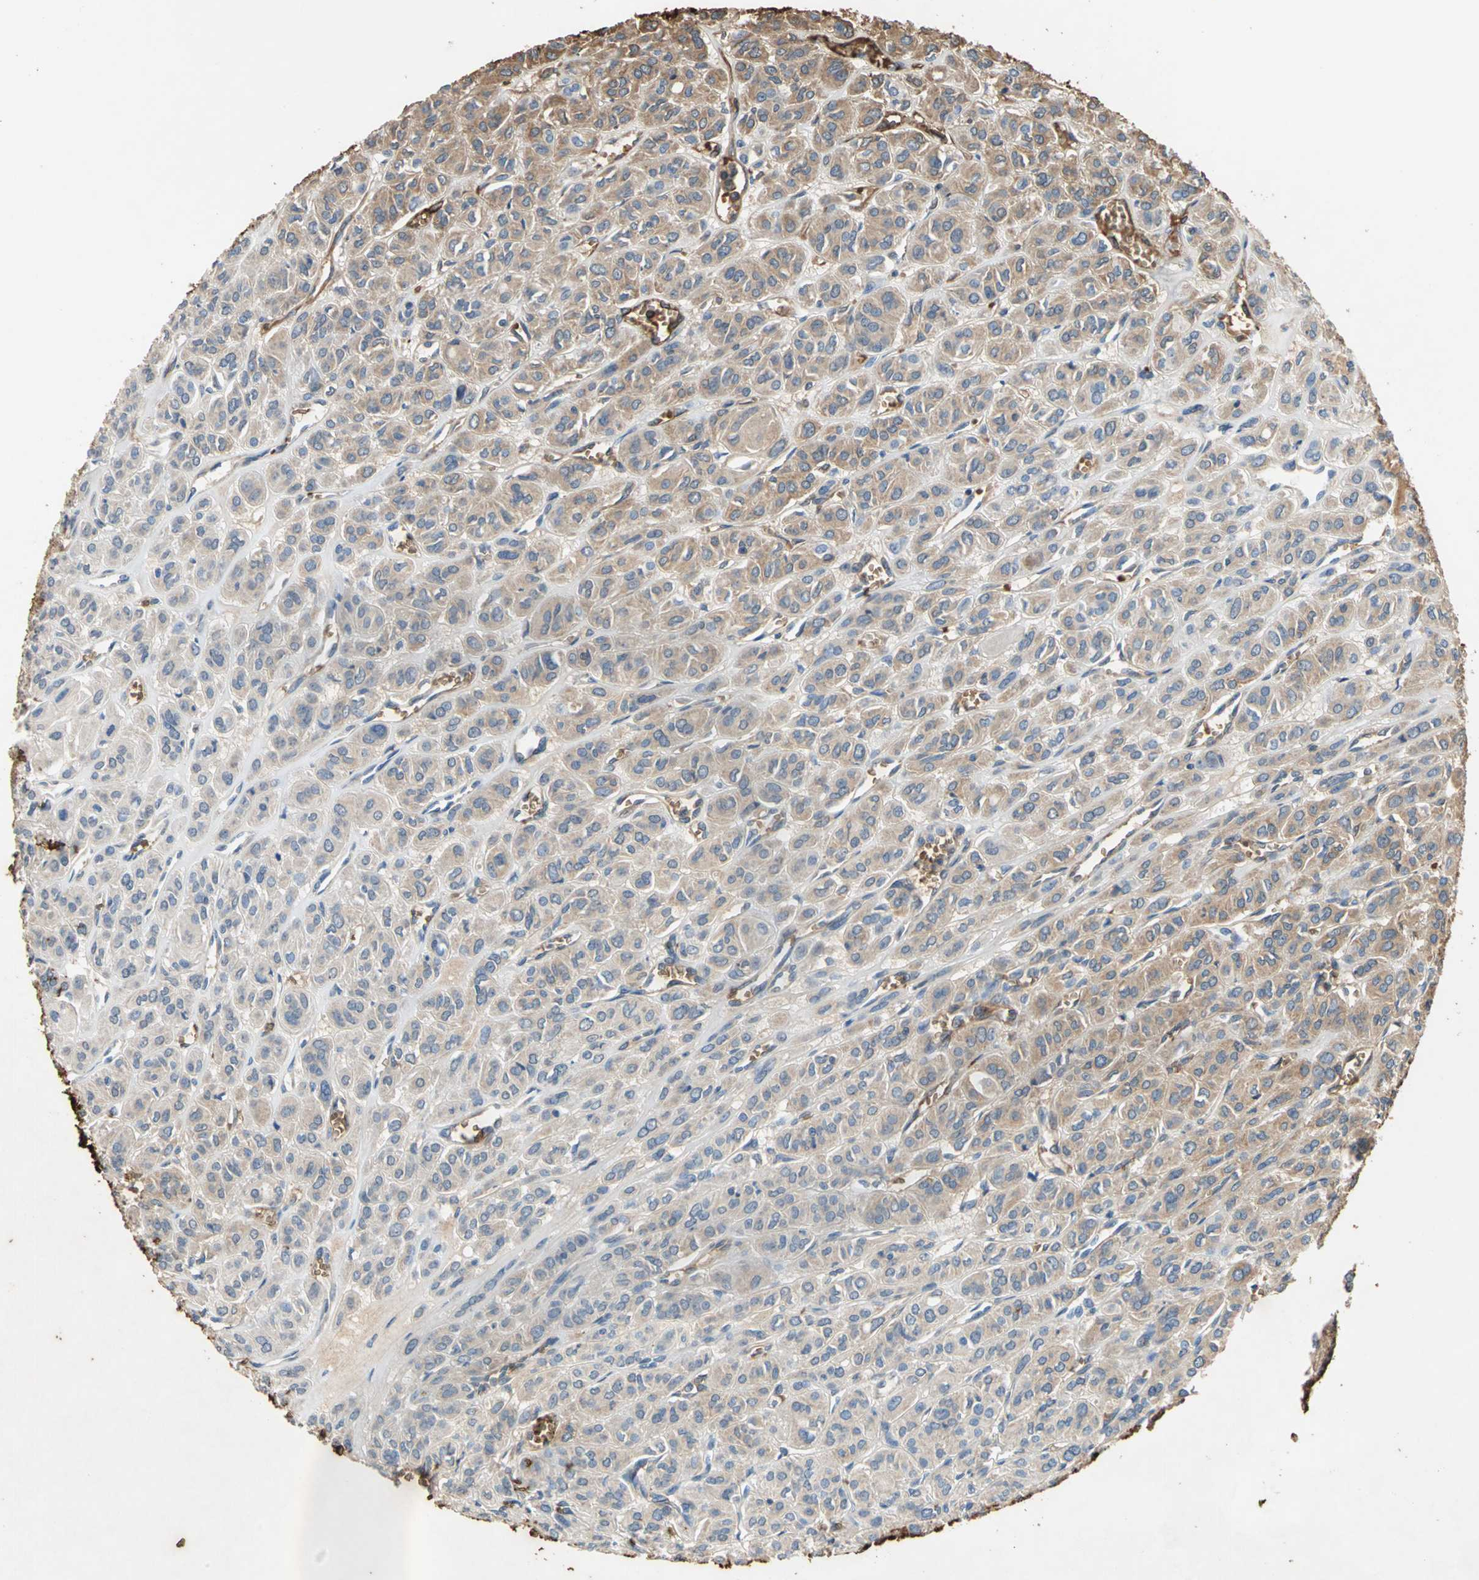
{"staining": {"intensity": "moderate", "quantity": ">75%", "location": "cytoplasmic/membranous"}, "tissue": "thyroid cancer", "cell_type": "Tumor cells", "image_type": "cancer", "snomed": [{"axis": "morphology", "description": "Follicular adenoma carcinoma, NOS"}, {"axis": "topography", "description": "Thyroid gland"}], "caption": "Human thyroid cancer (follicular adenoma carcinoma) stained with a brown dye demonstrates moderate cytoplasmic/membranous positive staining in about >75% of tumor cells.", "gene": "TREM1", "patient": {"sex": "female", "age": 71}}